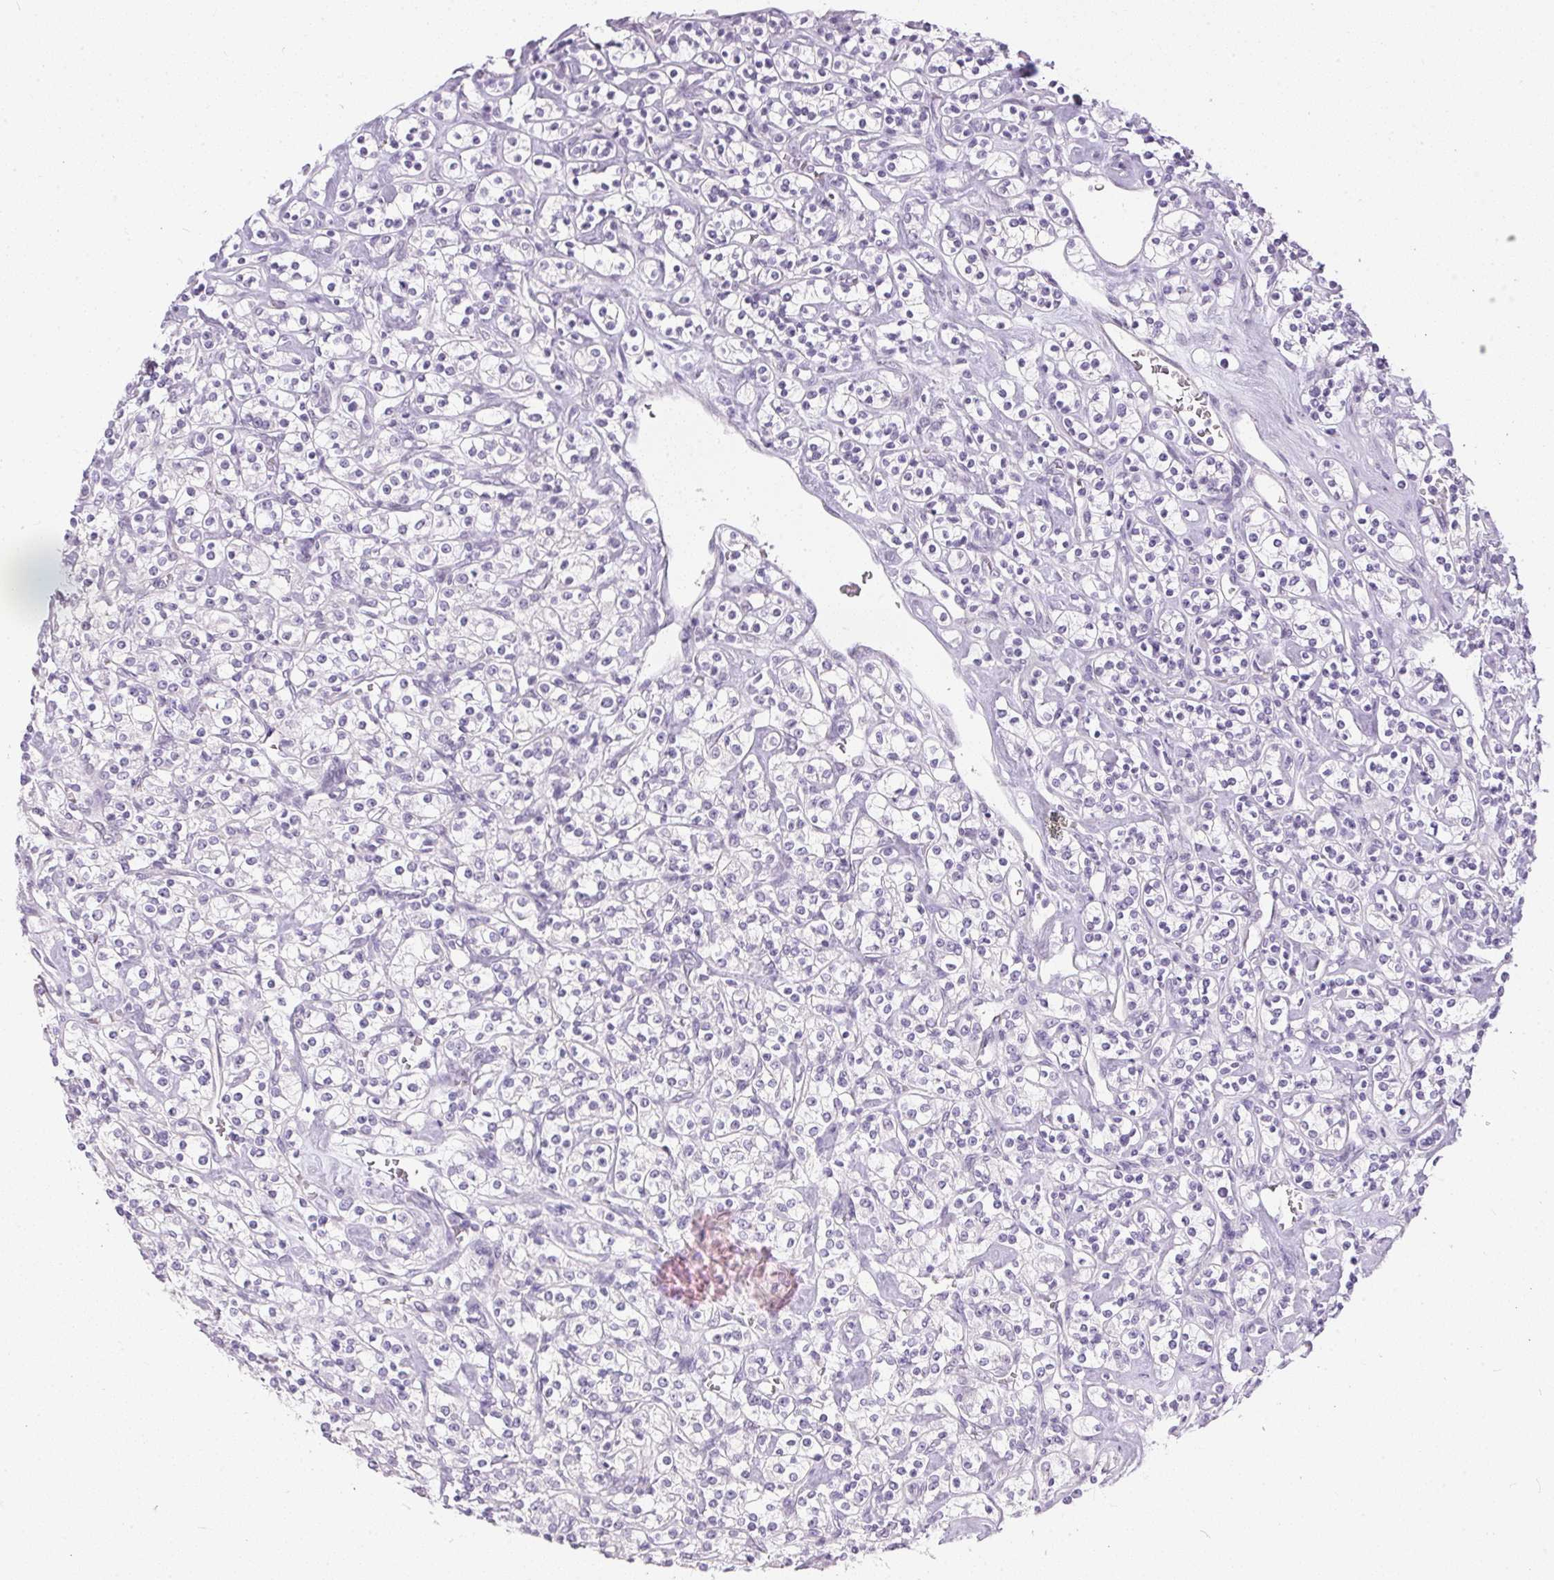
{"staining": {"intensity": "negative", "quantity": "none", "location": "none"}, "tissue": "renal cancer", "cell_type": "Tumor cells", "image_type": "cancer", "snomed": [{"axis": "morphology", "description": "Adenocarcinoma, NOS"}, {"axis": "topography", "description": "Kidney"}], "caption": "Immunohistochemistry (IHC) image of neoplastic tissue: human renal cancer stained with DAB shows no significant protein positivity in tumor cells.", "gene": "GBP6", "patient": {"sex": "male", "age": 77}}